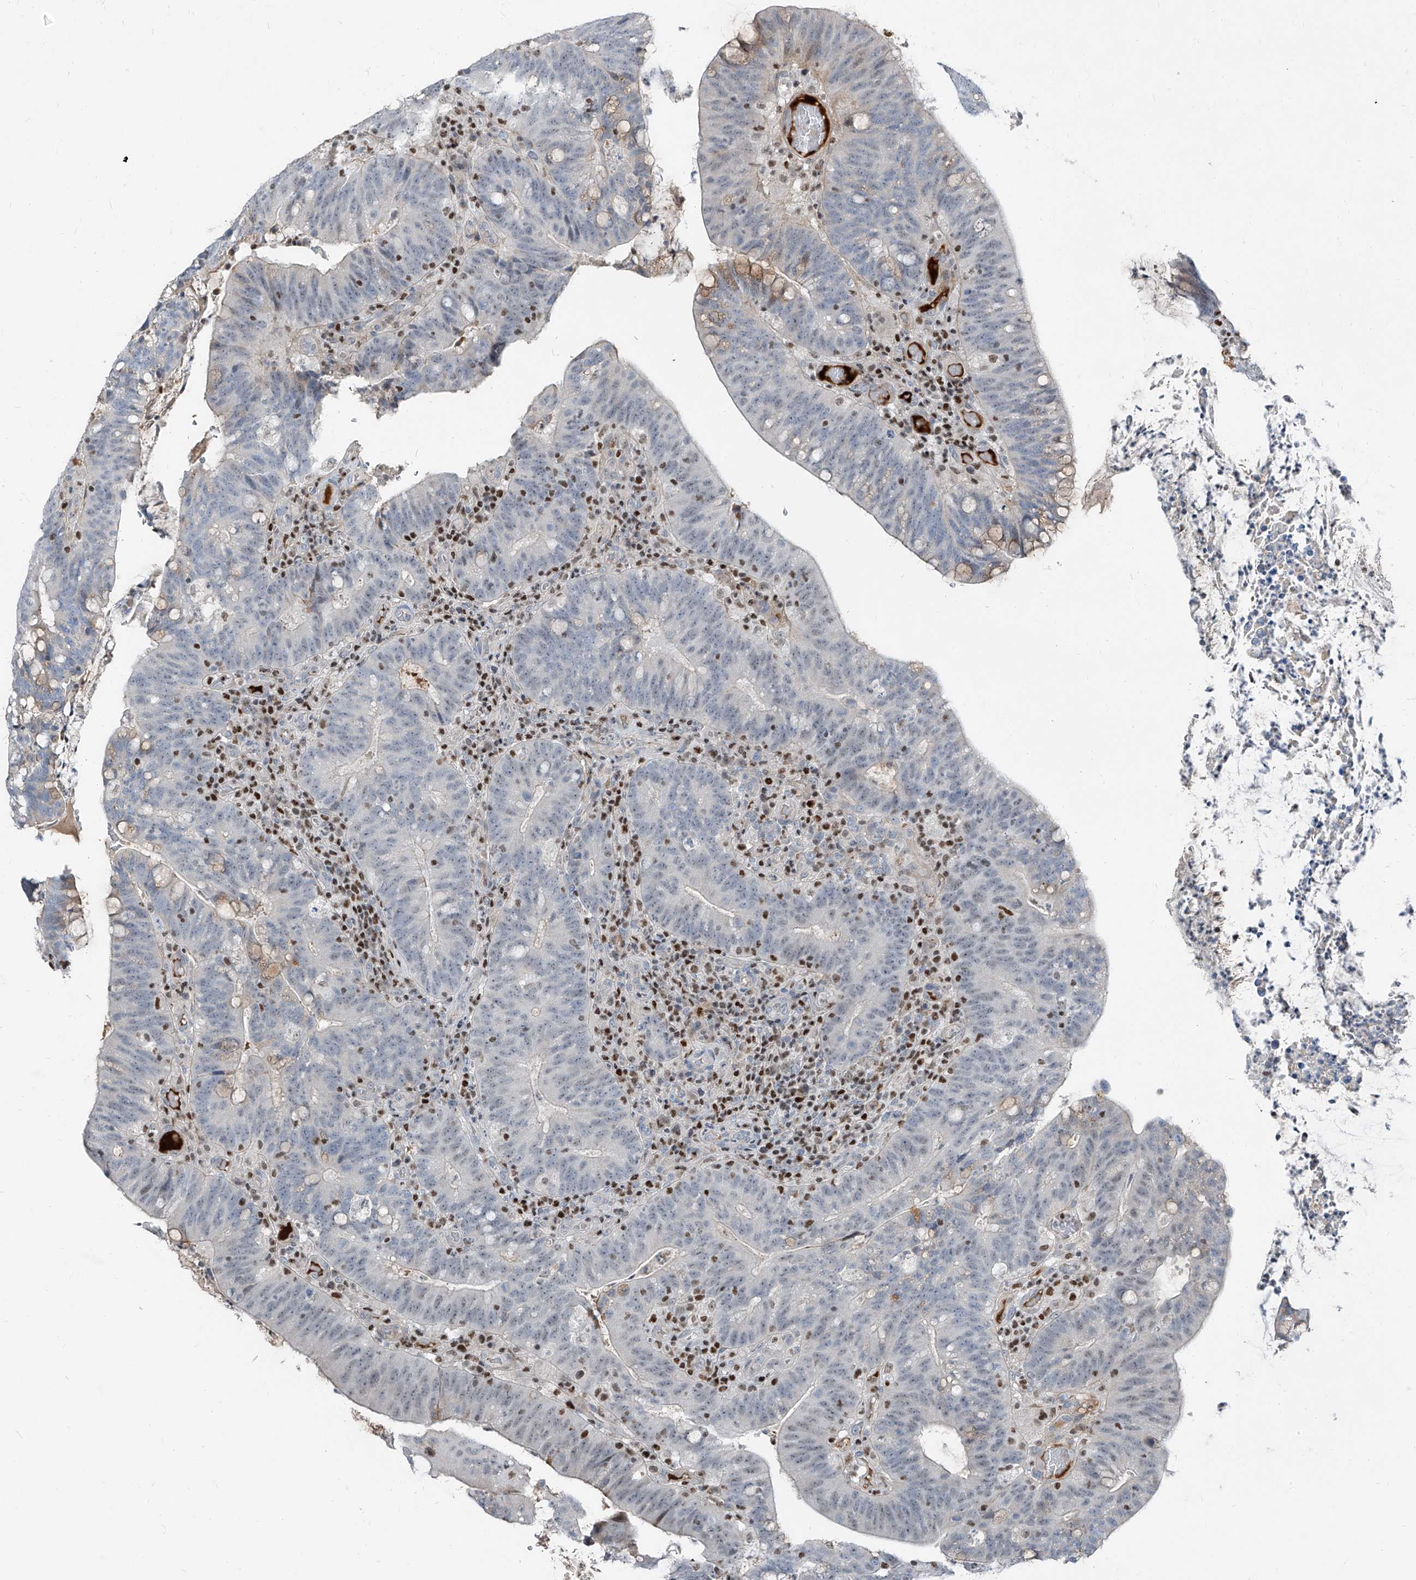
{"staining": {"intensity": "negative", "quantity": "none", "location": "none"}, "tissue": "colorectal cancer", "cell_type": "Tumor cells", "image_type": "cancer", "snomed": [{"axis": "morphology", "description": "Adenocarcinoma, NOS"}, {"axis": "topography", "description": "Colon"}], "caption": "DAB (3,3'-diaminobenzidine) immunohistochemical staining of human colorectal adenocarcinoma reveals no significant positivity in tumor cells. The staining was performed using DAB to visualize the protein expression in brown, while the nuclei were stained in blue with hematoxylin (Magnification: 20x).", "gene": "HOXA3", "patient": {"sex": "female", "age": 66}}